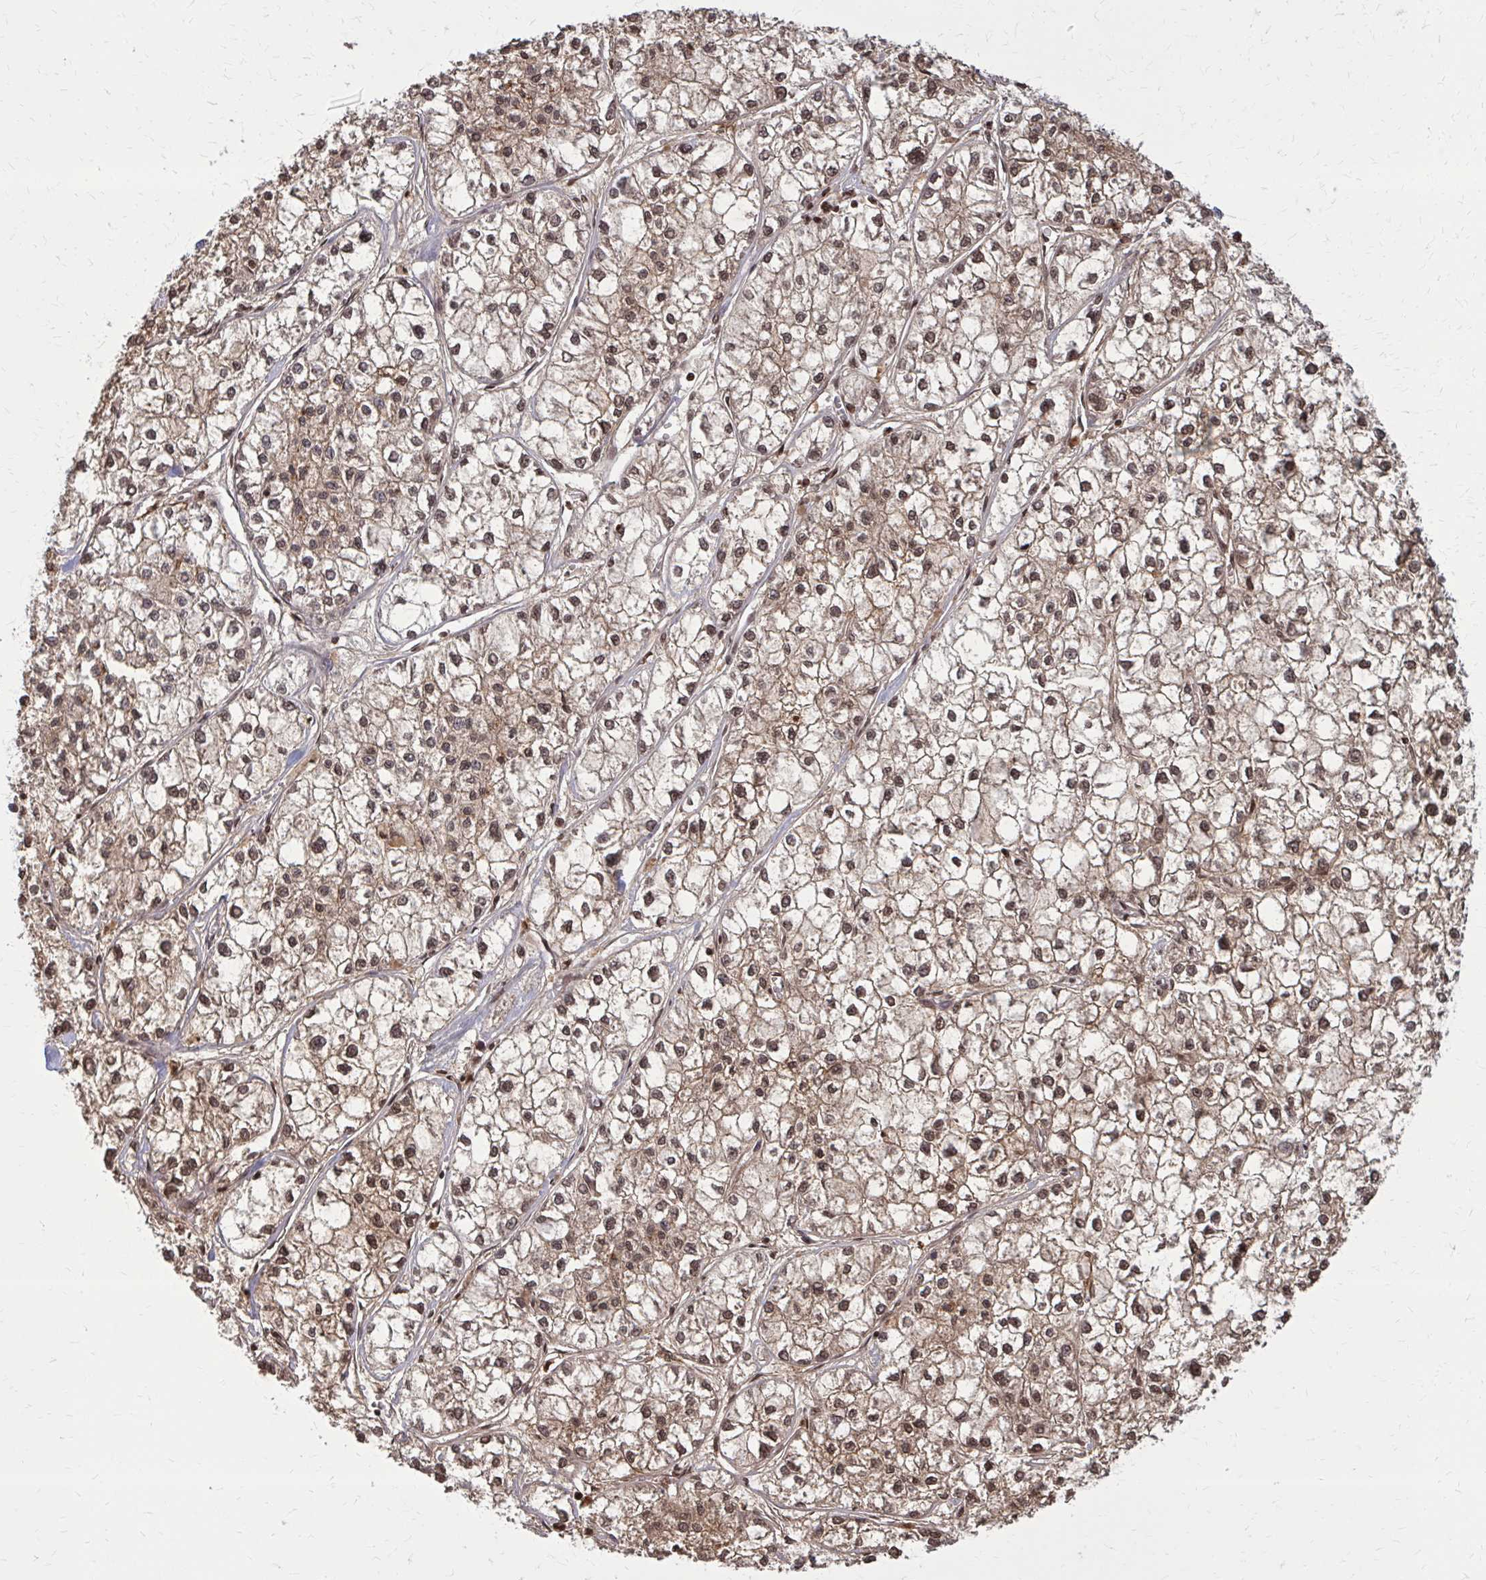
{"staining": {"intensity": "moderate", "quantity": ">75%", "location": "cytoplasmic/membranous"}, "tissue": "liver cancer", "cell_type": "Tumor cells", "image_type": "cancer", "snomed": [{"axis": "morphology", "description": "Carcinoma, Hepatocellular, NOS"}, {"axis": "topography", "description": "Liver"}], "caption": "There is medium levels of moderate cytoplasmic/membranous expression in tumor cells of liver hepatocellular carcinoma, as demonstrated by immunohistochemical staining (brown color).", "gene": "DBI", "patient": {"sex": "female", "age": 43}}